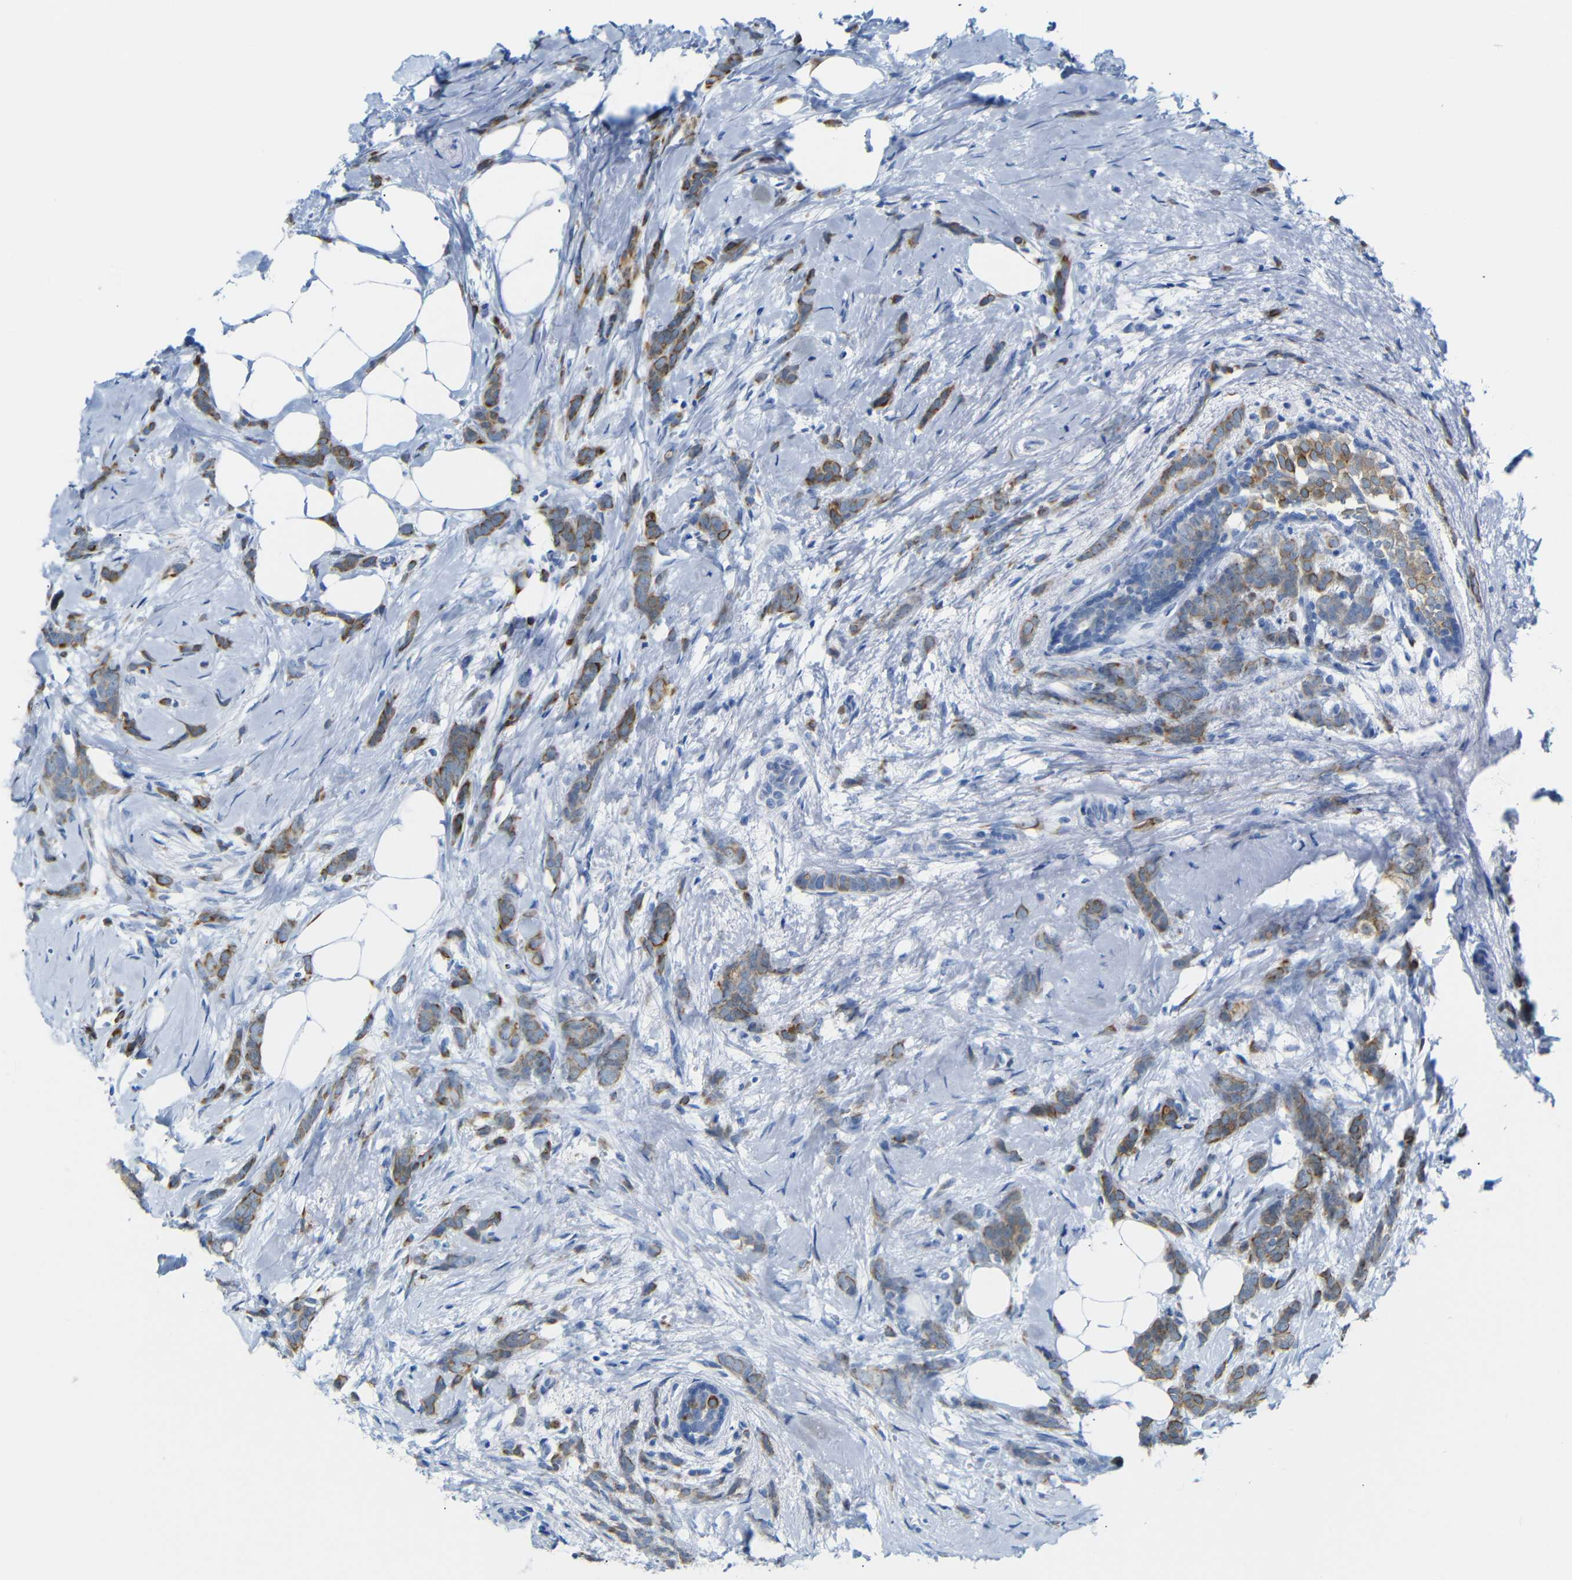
{"staining": {"intensity": "moderate", "quantity": ">75%", "location": "cytoplasmic/membranous"}, "tissue": "breast cancer", "cell_type": "Tumor cells", "image_type": "cancer", "snomed": [{"axis": "morphology", "description": "Lobular carcinoma, in situ"}, {"axis": "morphology", "description": "Lobular carcinoma"}, {"axis": "topography", "description": "Breast"}], "caption": "Moderate cytoplasmic/membranous protein positivity is present in about >75% of tumor cells in breast cancer (lobular carcinoma in situ). (DAB IHC, brown staining for protein, blue staining for nuclei).", "gene": "DYNAP", "patient": {"sex": "female", "age": 41}}